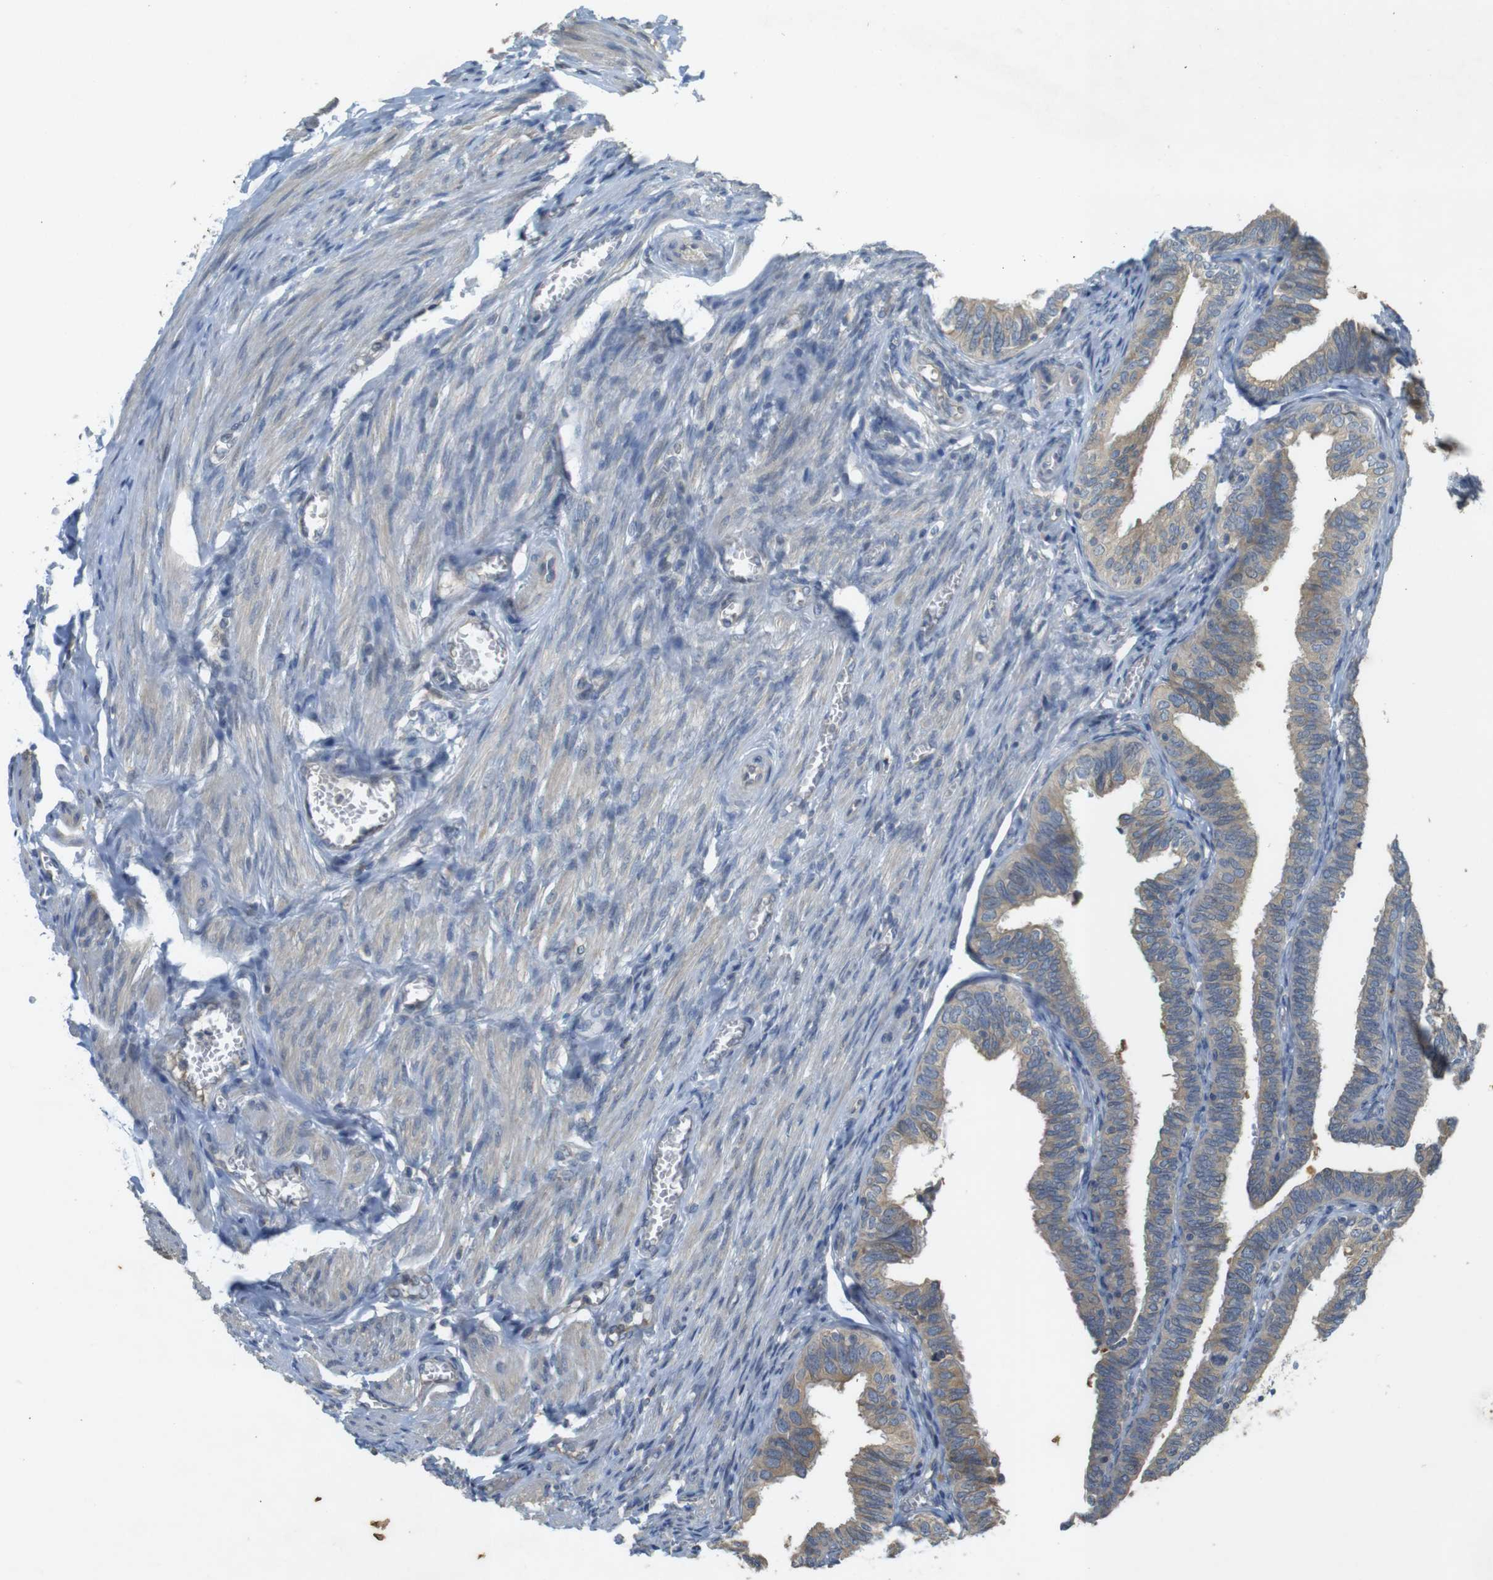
{"staining": {"intensity": "moderate", "quantity": ">75%", "location": "cytoplasmic/membranous"}, "tissue": "fallopian tube", "cell_type": "Glandular cells", "image_type": "normal", "snomed": [{"axis": "morphology", "description": "Normal tissue, NOS"}, {"axis": "topography", "description": "Fallopian tube"}], "caption": "Fallopian tube stained with immunohistochemistry (IHC) shows moderate cytoplasmic/membranous staining in approximately >75% of glandular cells. (Stains: DAB in brown, nuclei in blue, Microscopy: brightfield microscopy at high magnification).", "gene": "CLTC", "patient": {"sex": "female", "age": 46}}